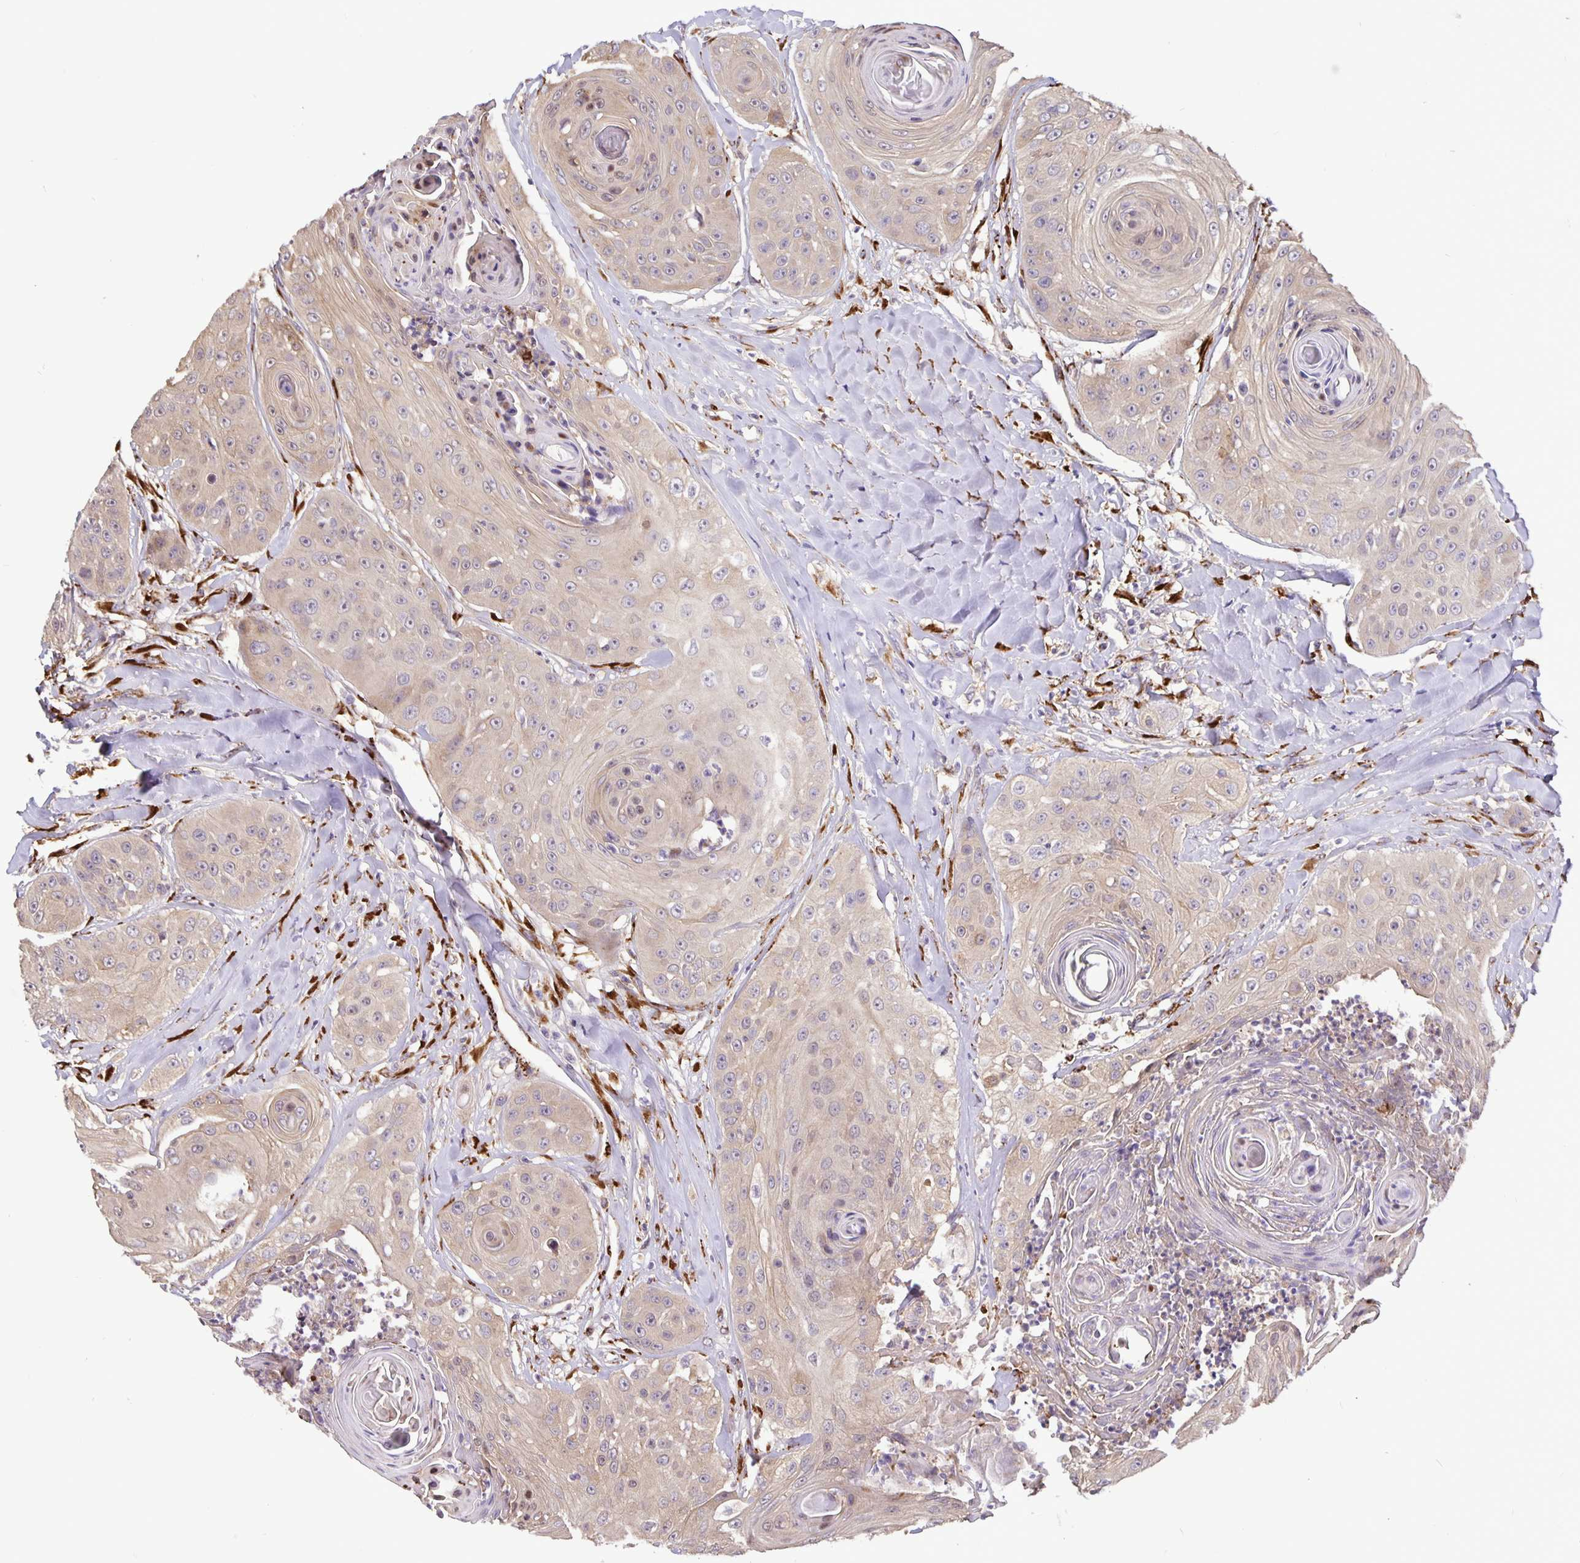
{"staining": {"intensity": "weak", "quantity": ">75%", "location": "cytoplasmic/membranous"}, "tissue": "head and neck cancer", "cell_type": "Tumor cells", "image_type": "cancer", "snomed": [{"axis": "morphology", "description": "Squamous cell carcinoma, NOS"}, {"axis": "topography", "description": "Head-Neck"}], "caption": "An immunohistochemistry (IHC) photomicrograph of tumor tissue is shown. Protein staining in brown highlights weak cytoplasmic/membranous positivity in head and neck cancer (squamous cell carcinoma) within tumor cells.", "gene": "EML6", "patient": {"sex": "male", "age": 83}}